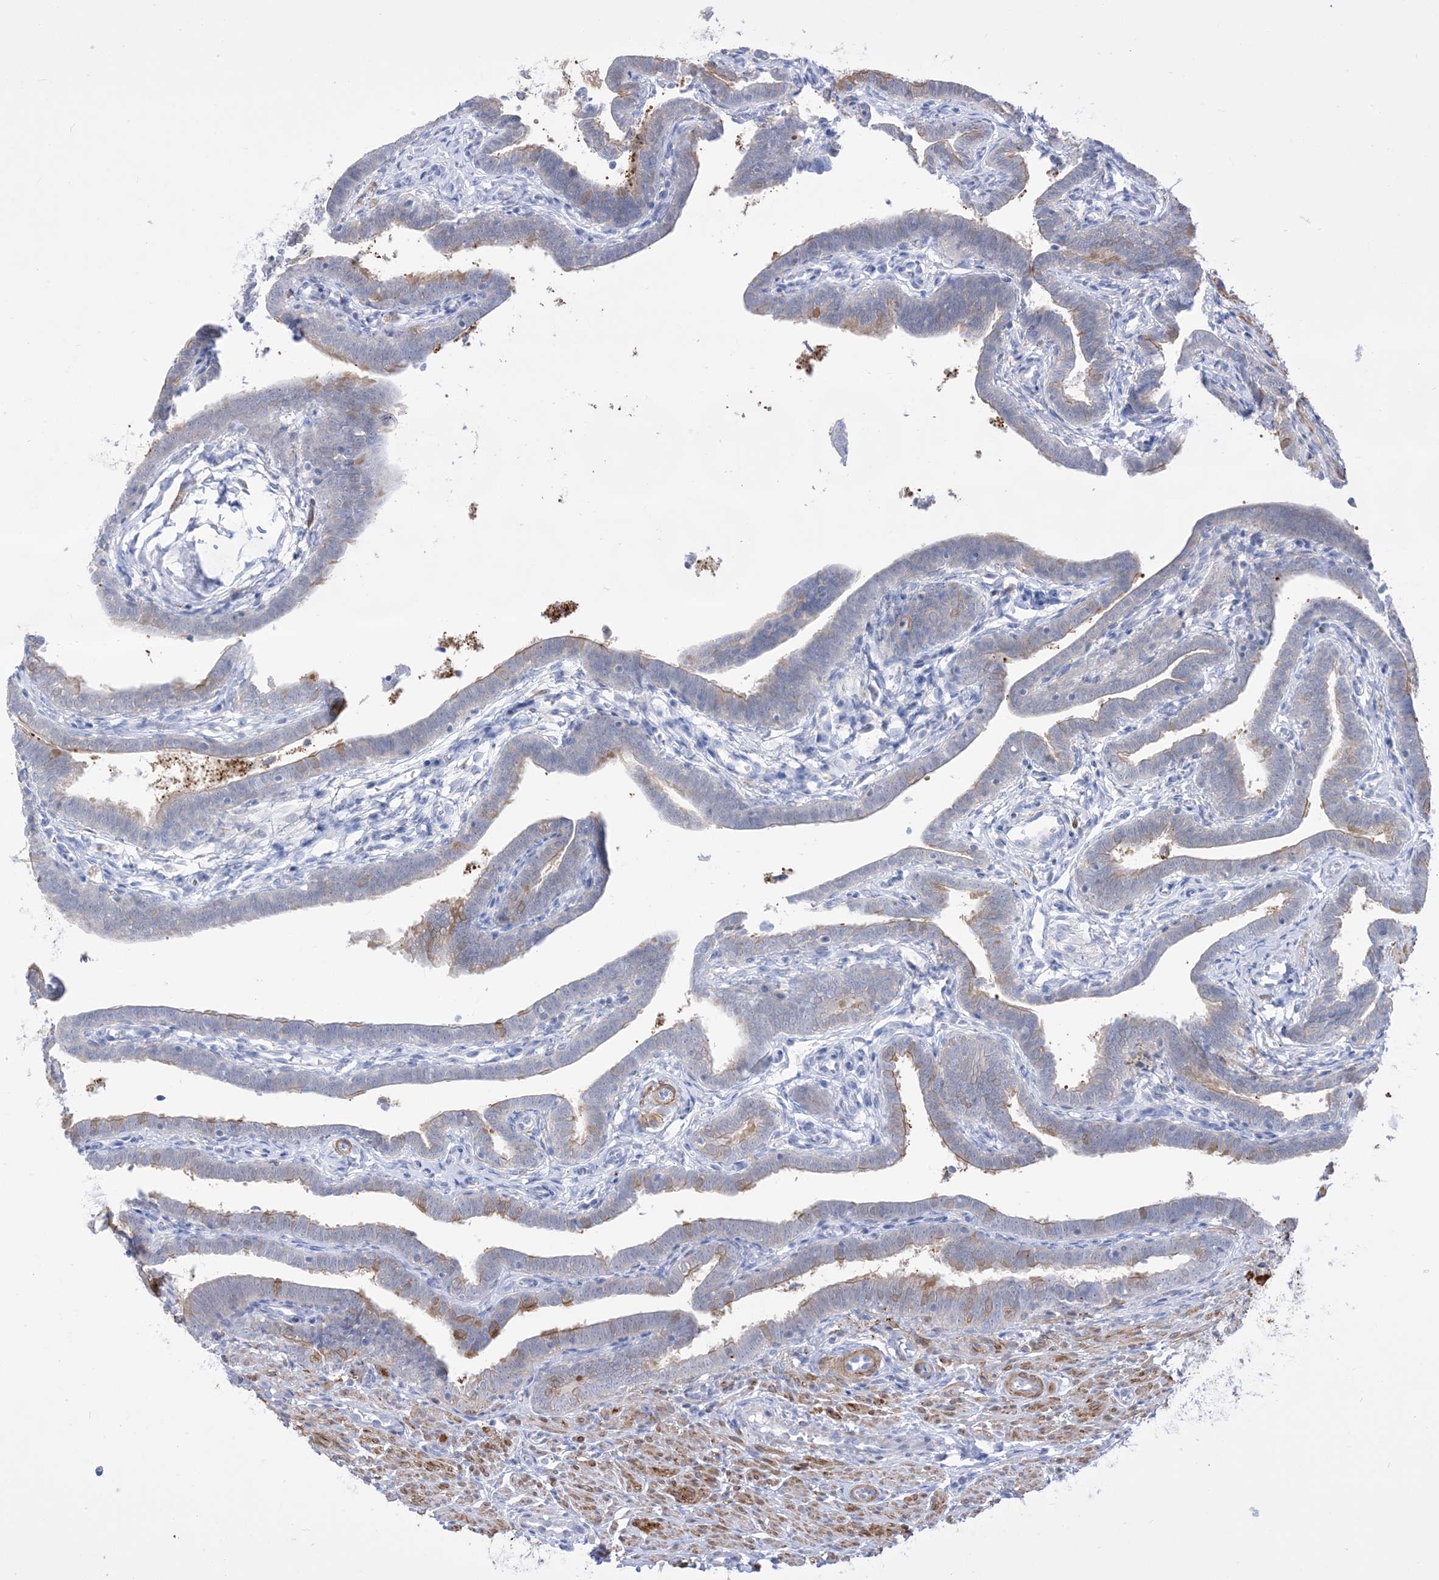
{"staining": {"intensity": "moderate", "quantity": "<25%", "location": "cytoplasmic/membranous"}, "tissue": "fallopian tube", "cell_type": "Glandular cells", "image_type": "normal", "snomed": [{"axis": "morphology", "description": "Normal tissue, NOS"}, {"axis": "topography", "description": "Fallopian tube"}], "caption": "The micrograph demonstrates staining of benign fallopian tube, revealing moderate cytoplasmic/membranous protein positivity (brown color) within glandular cells.", "gene": "MARS2", "patient": {"sex": "female", "age": 36}}